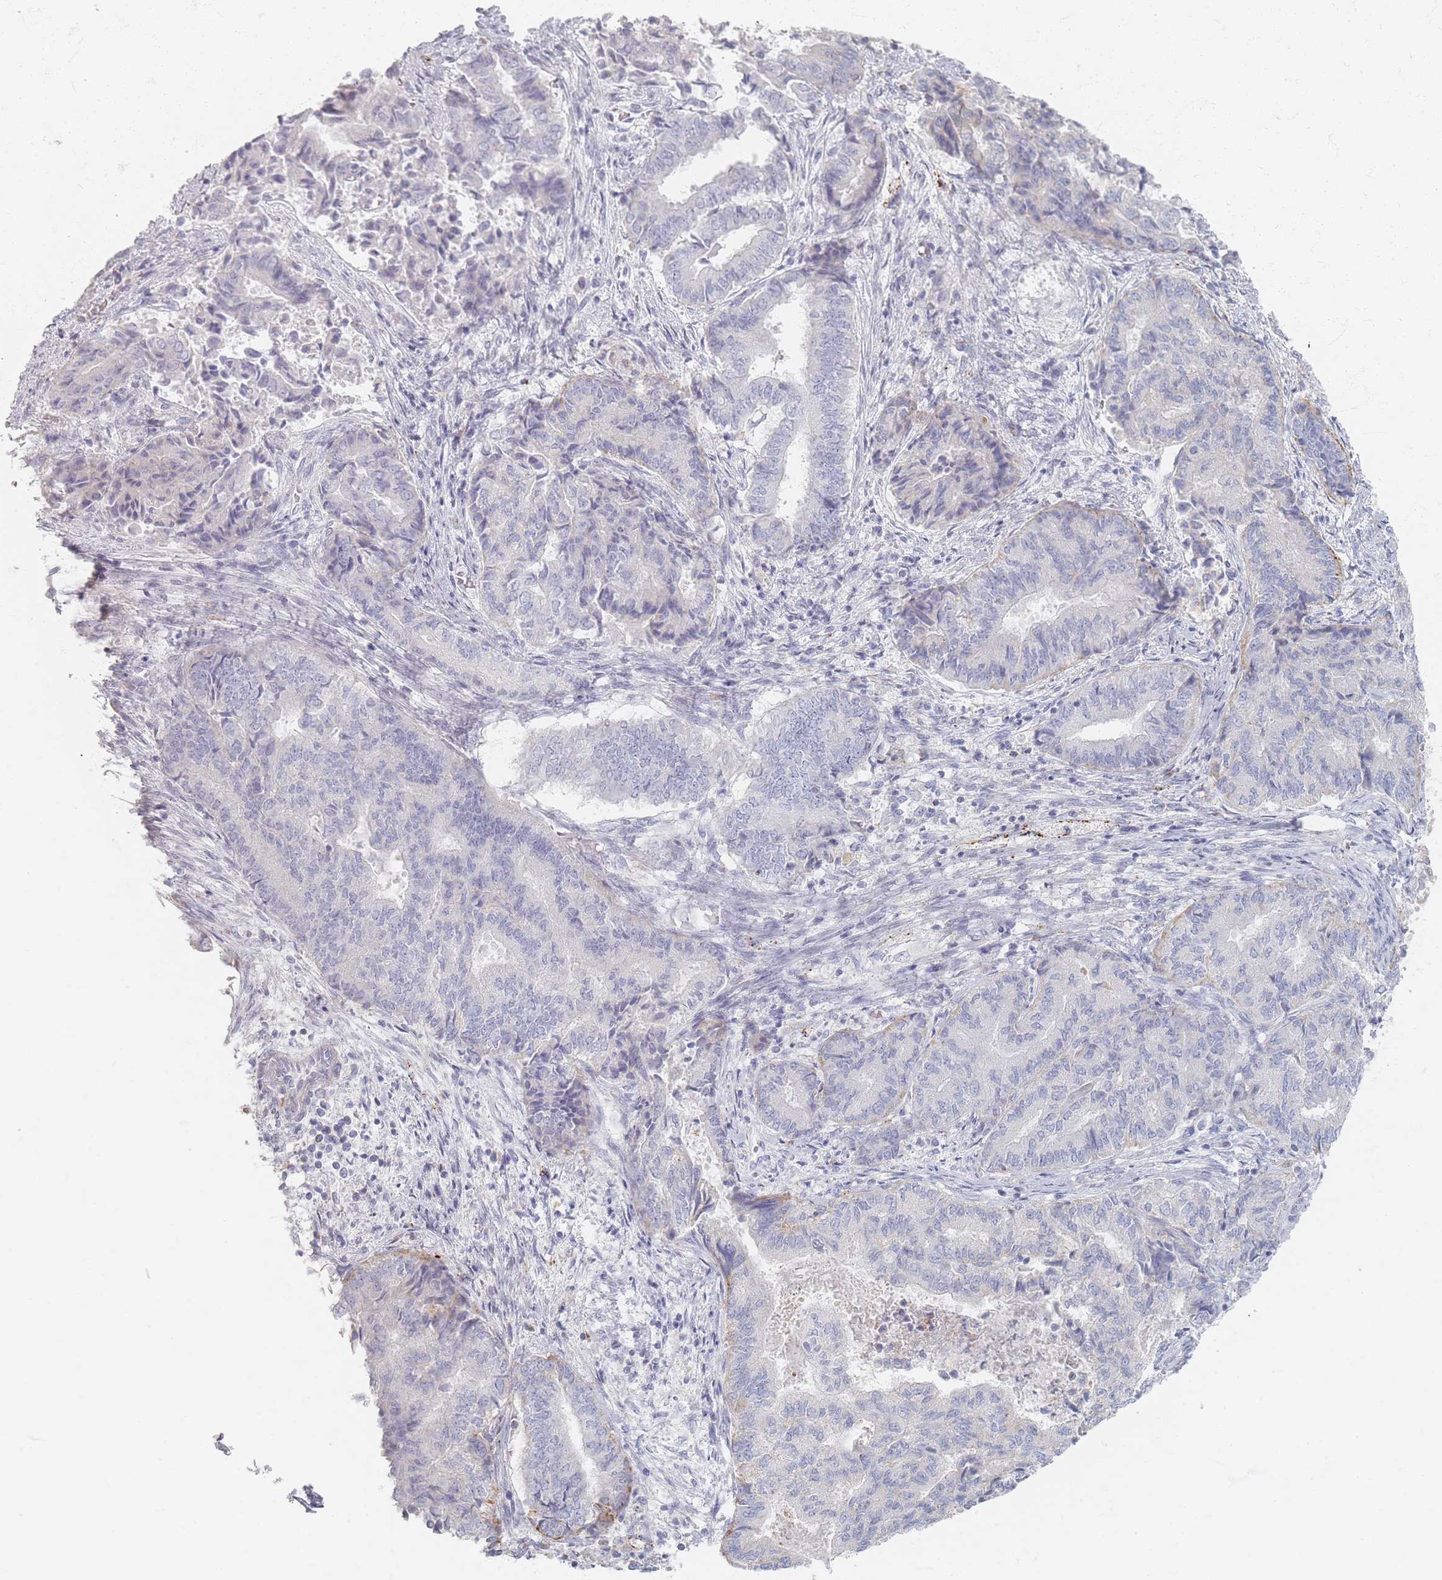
{"staining": {"intensity": "weak", "quantity": "<25%", "location": "cytoplasmic/membranous"}, "tissue": "endometrial cancer", "cell_type": "Tumor cells", "image_type": "cancer", "snomed": [{"axis": "morphology", "description": "Adenocarcinoma, NOS"}, {"axis": "topography", "description": "Endometrium"}], "caption": "The micrograph shows no staining of tumor cells in endometrial cancer (adenocarcinoma).", "gene": "SLC2A11", "patient": {"sex": "female", "age": 80}}